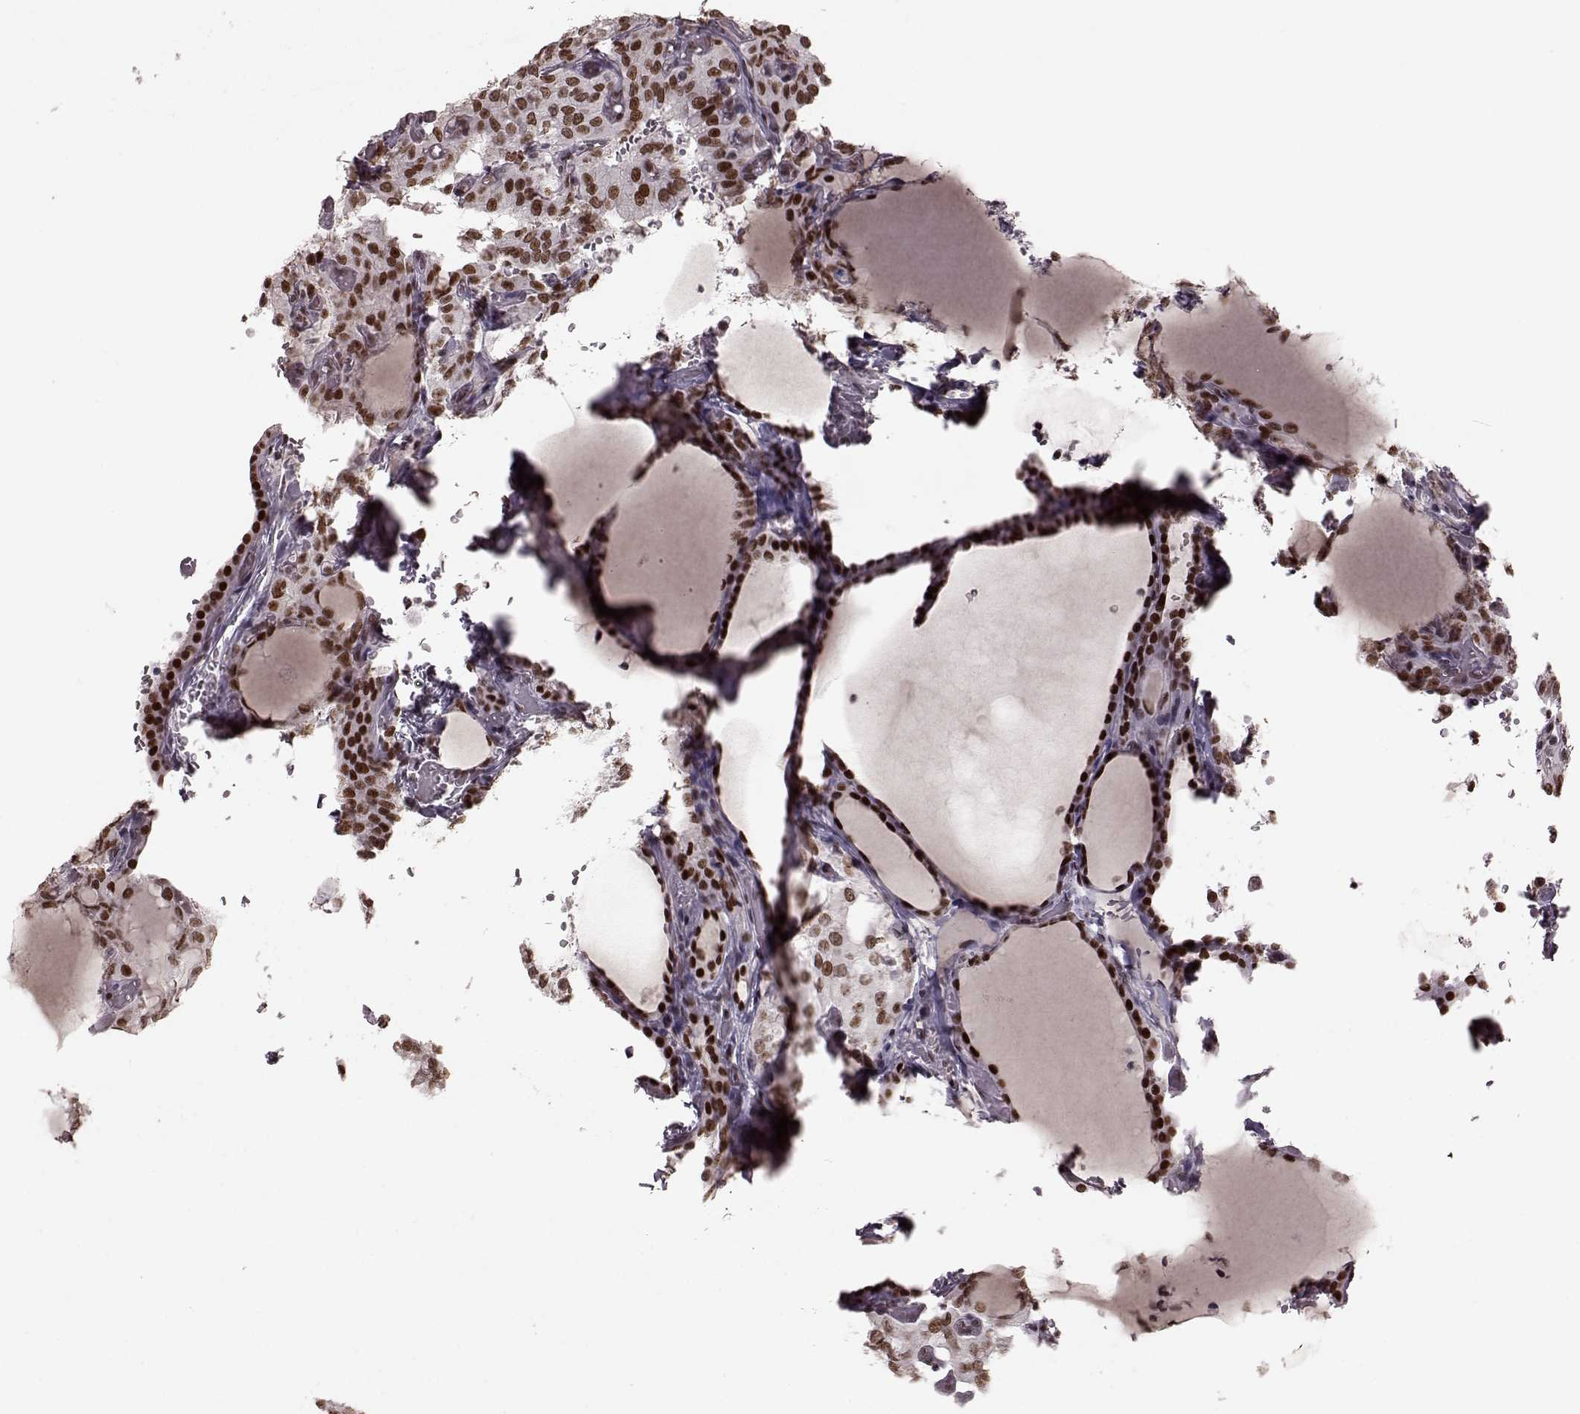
{"staining": {"intensity": "moderate", "quantity": ">75%", "location": "nuclear"}, "tissue": "thyroid cancer", "cell_type": "Tumor cells", "image_type": "cancer", "snomed": [{"axis": "morphology", "description": "Papillary adenocarcinoma, NOS"}, {"axis": "topography", "description": "Thyroid gland"}], "caption": "Immunohistochemical staining of human thyroid cancer demonstrates moderate nuclear protein positivity in about >75% of tumor cells. Nuclei are stained in blue.", "gene": "NR2C1", "patient": {"sex": "male", "age": 20}}